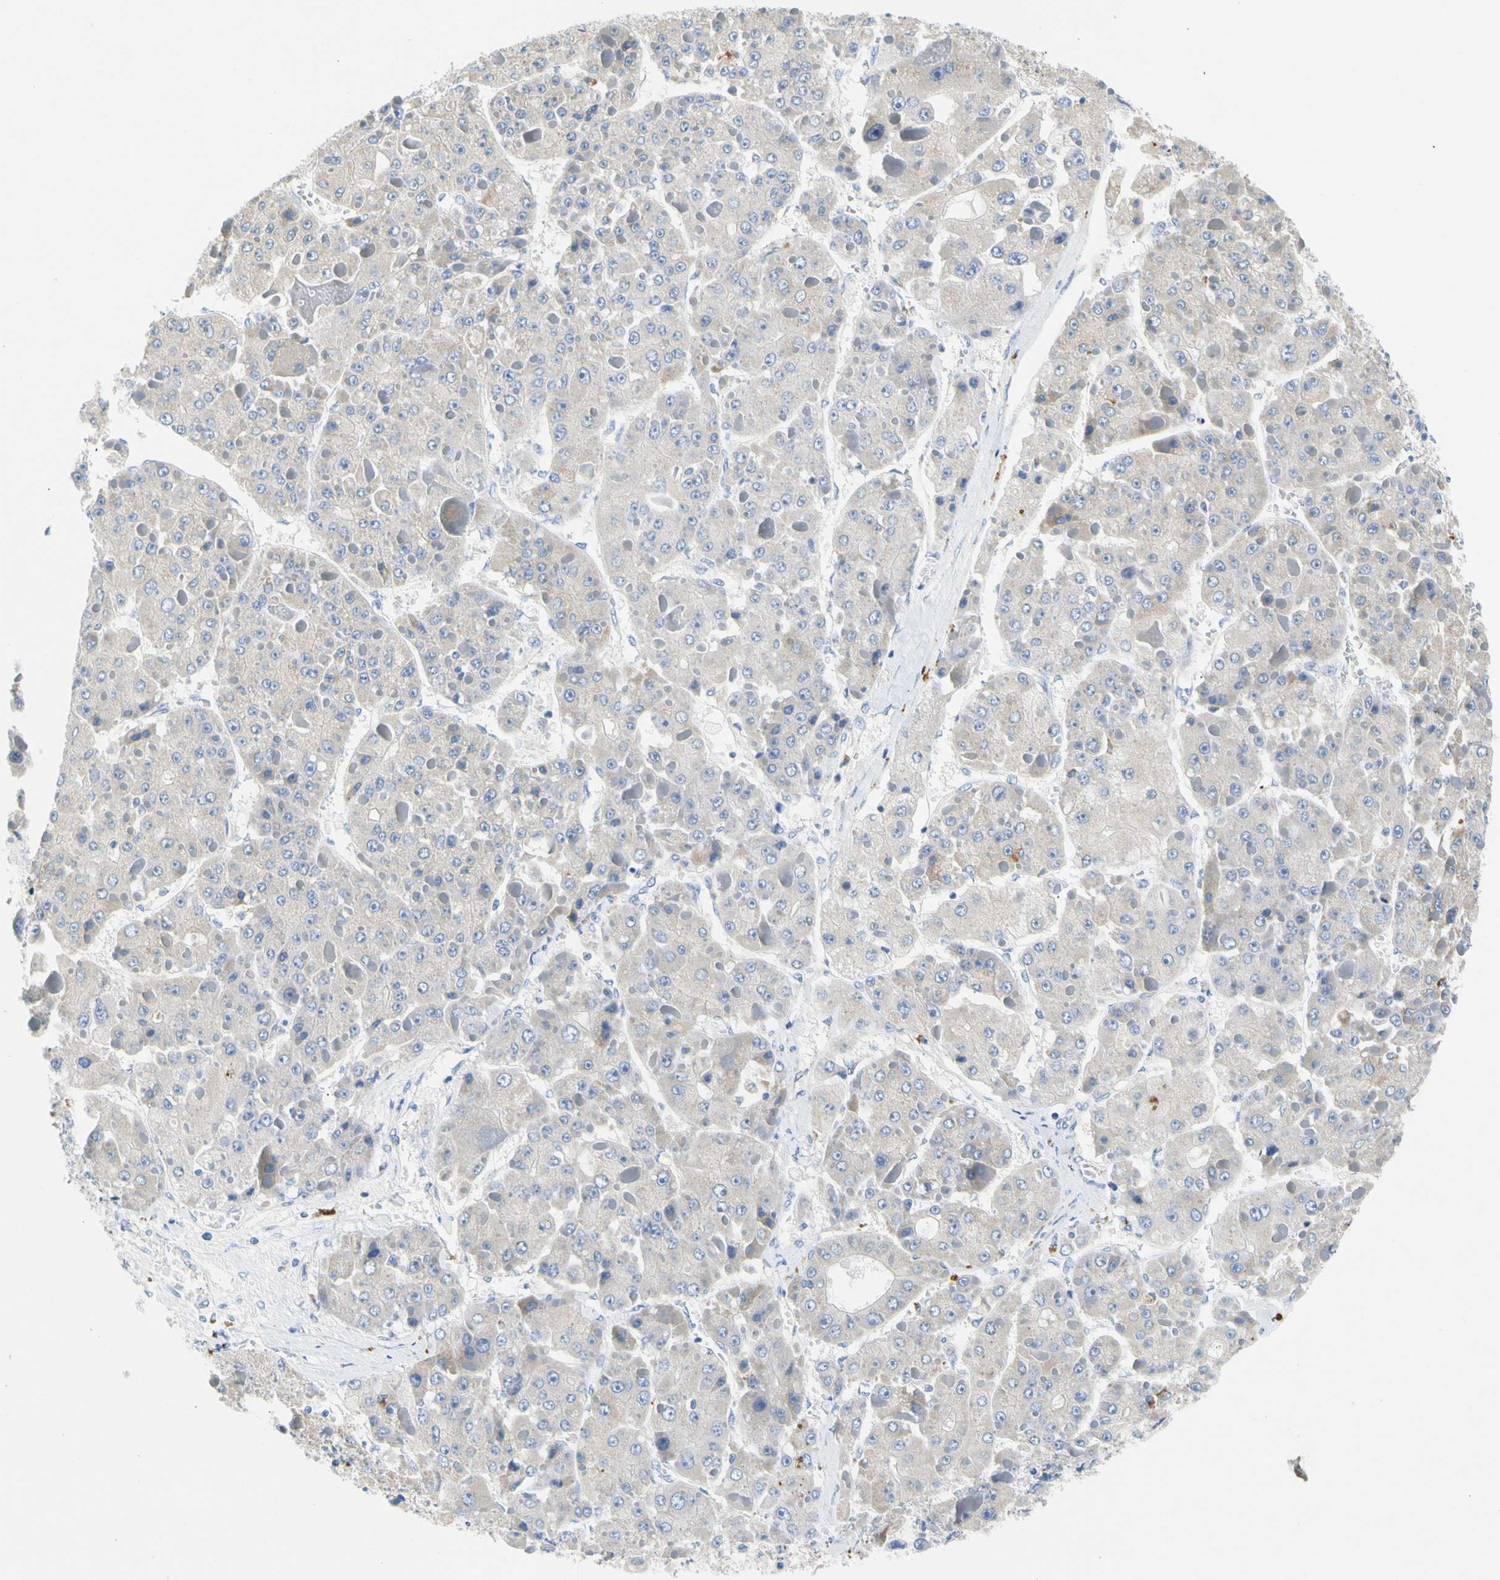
{"staining": {"intensity": "negative", "quantity": "none", "location": "none"}, "tissue": "liver cancer", "cell_type": "Tumor cells", "image_type": "cancer", "snomed": [{"axis": "morphology", "description": "Carcinoma, Hepatocellular, NOS"}, {"axis": "topography", "description": "Liver"}], "caption": "Immunohistochemistry (IHC) of human liver cancer (hepatocellular carcinoma) displays no expression in tumor cells.", "gene": "GASK1B", "patient": {"sex": "female", "age": 73}}